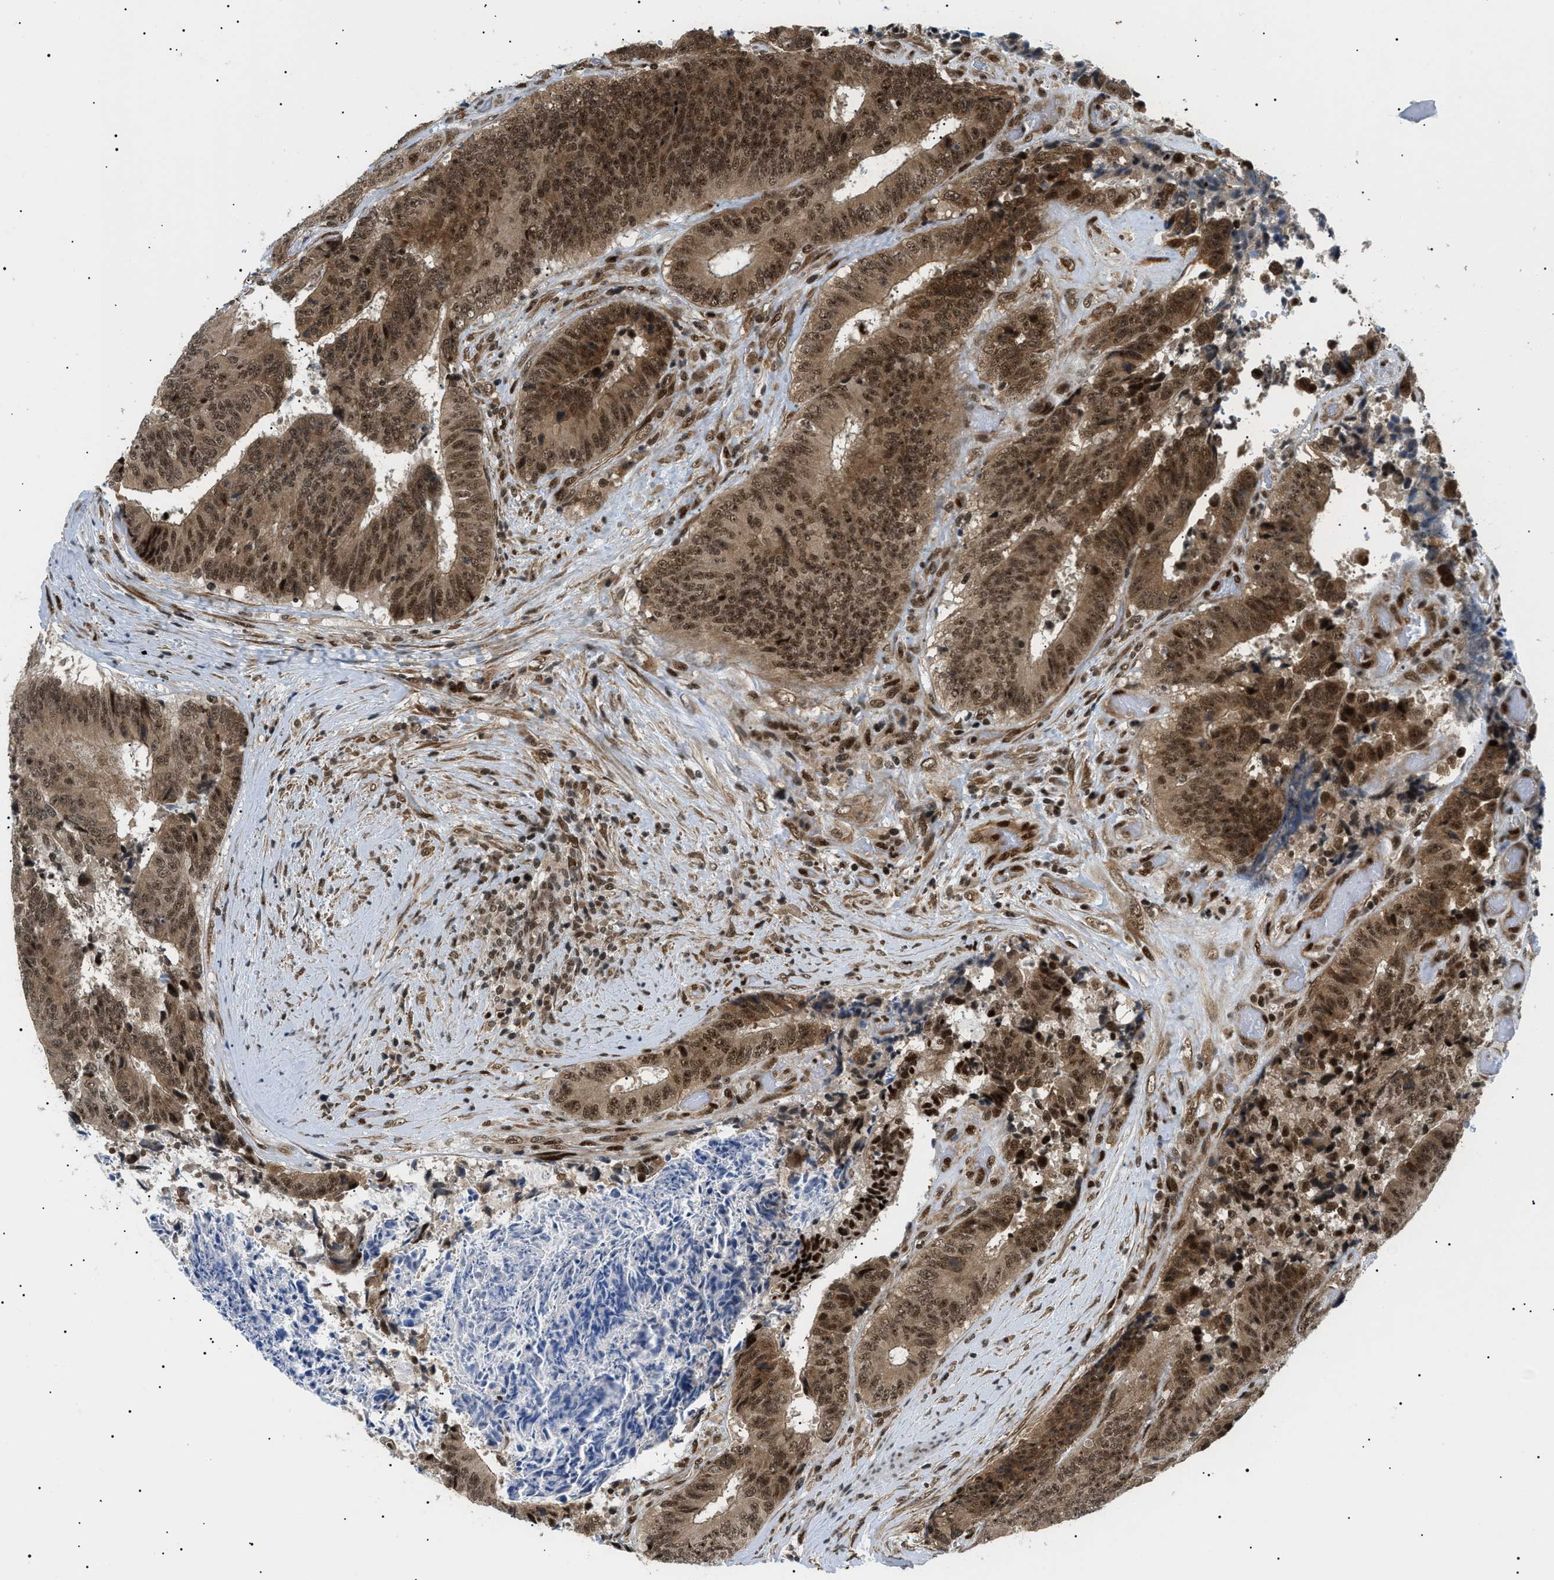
{"staining": {"intensity": "strong", "quantity": ">75%", "location": "cytoplasmic/membranous,nuclear"}, "tissue": "colorectal cancer", "cell_type": "Tumor cells", "image_type": "cancer", "snomed": [{"axis": "morphology", "description": "Adenocarcinoma, NOS"}, {"axis": "topography", "description": "Rectum"}], "caption": "Colorectal cancer (adenocarcinoma) stained for a protein displays strong cytoplasmic/membranous and nuclear positivity in tumor cells.", "gene": "CWC25", "patient": {"sex": "male", "age": 72}}